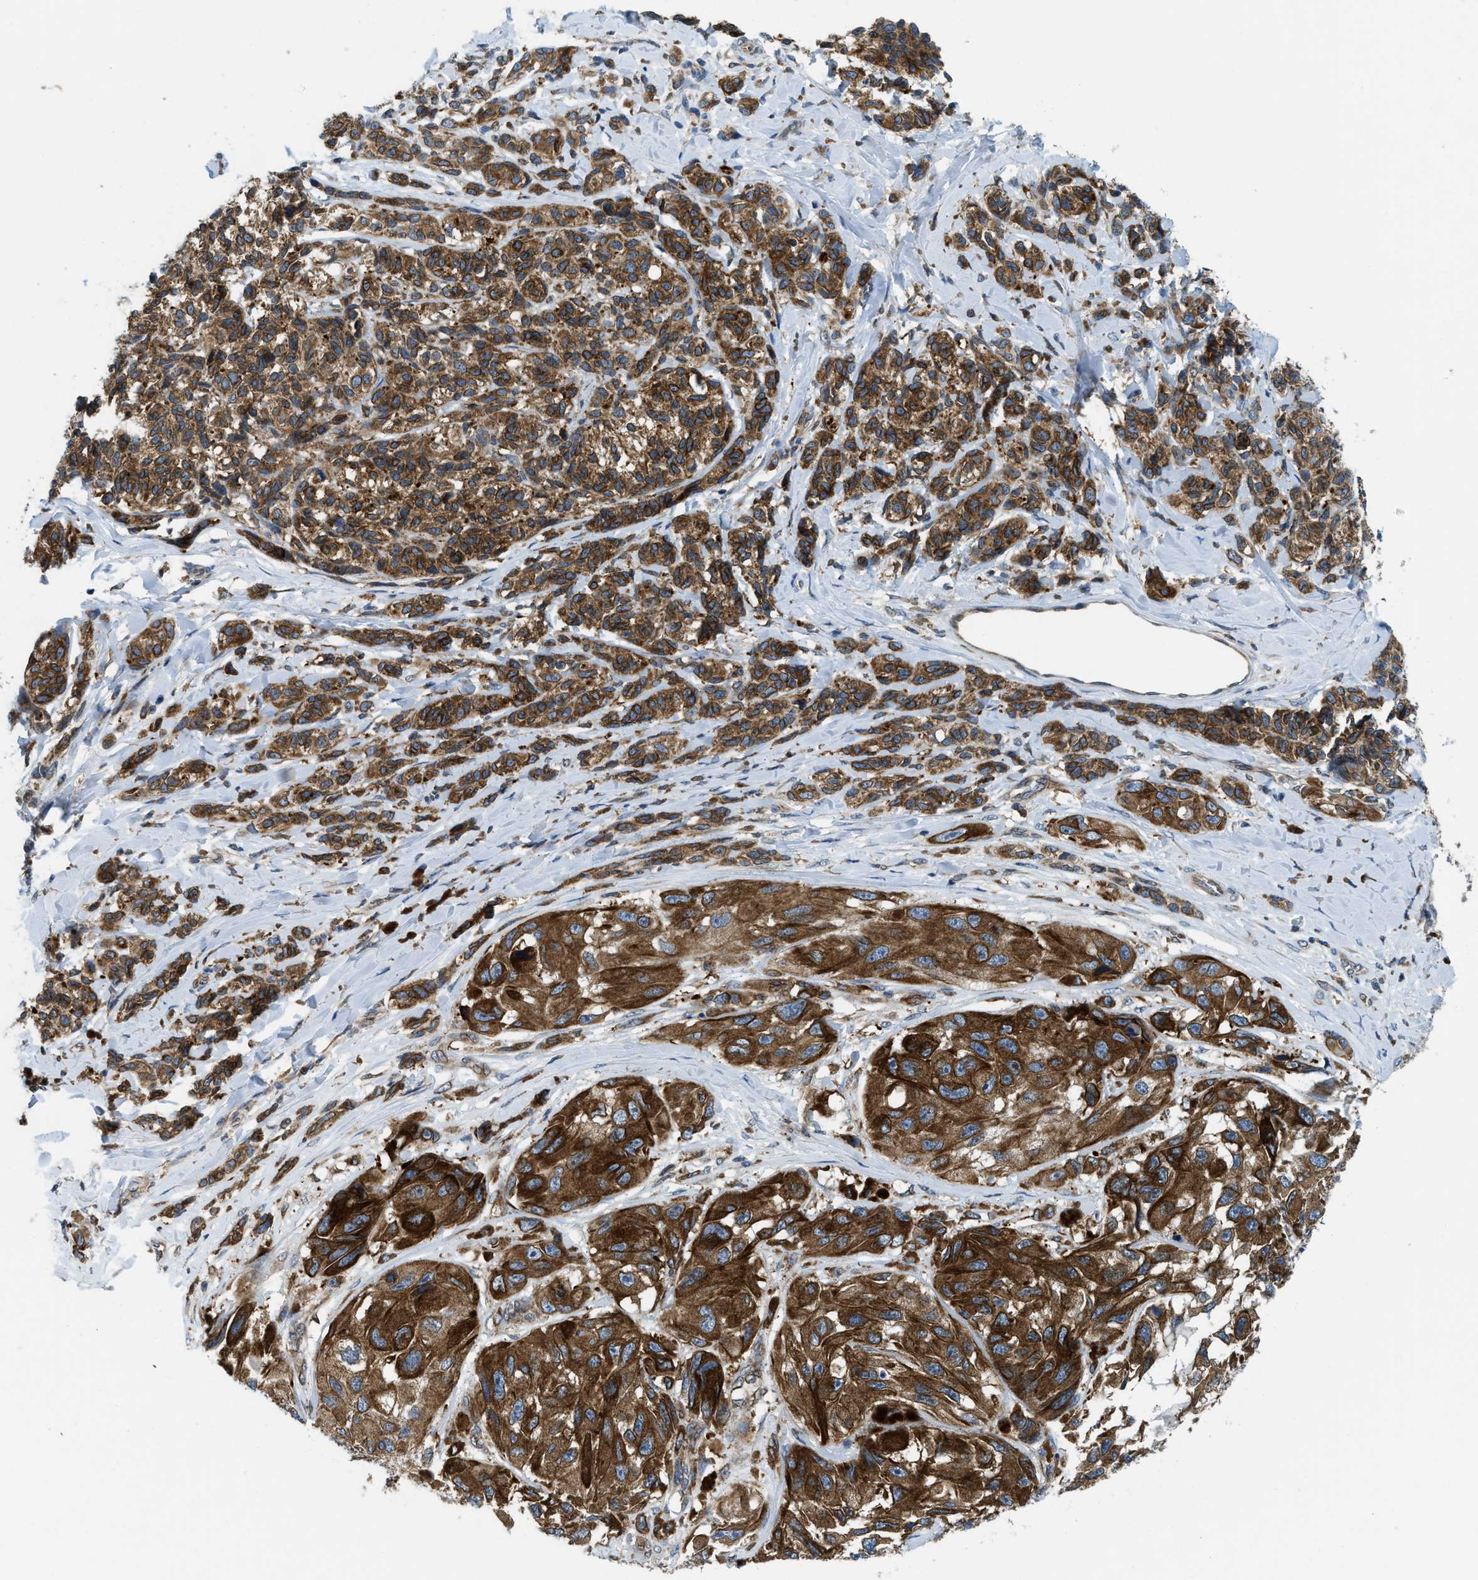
{"staining": {"intensity": "strong", "quantity": ">75%", "location": "cytoplasmic/membranous"}, "tissue": "melanoma", "cell_type": "Tumor cells", "image_type": "cancer", "snomed": [{"axis": "morphology", "description": "Malignant melanoma, NOS"}, {"axis": "topography", "description": "Skin"}], "caption": "Melanoma stained with a brown dye shows strong cytoplasmic/membranous positive positivity in approximately >75% of tumor cells.", "gene": "BCAP31", "patient": {"sex": "female", "age": 73}}